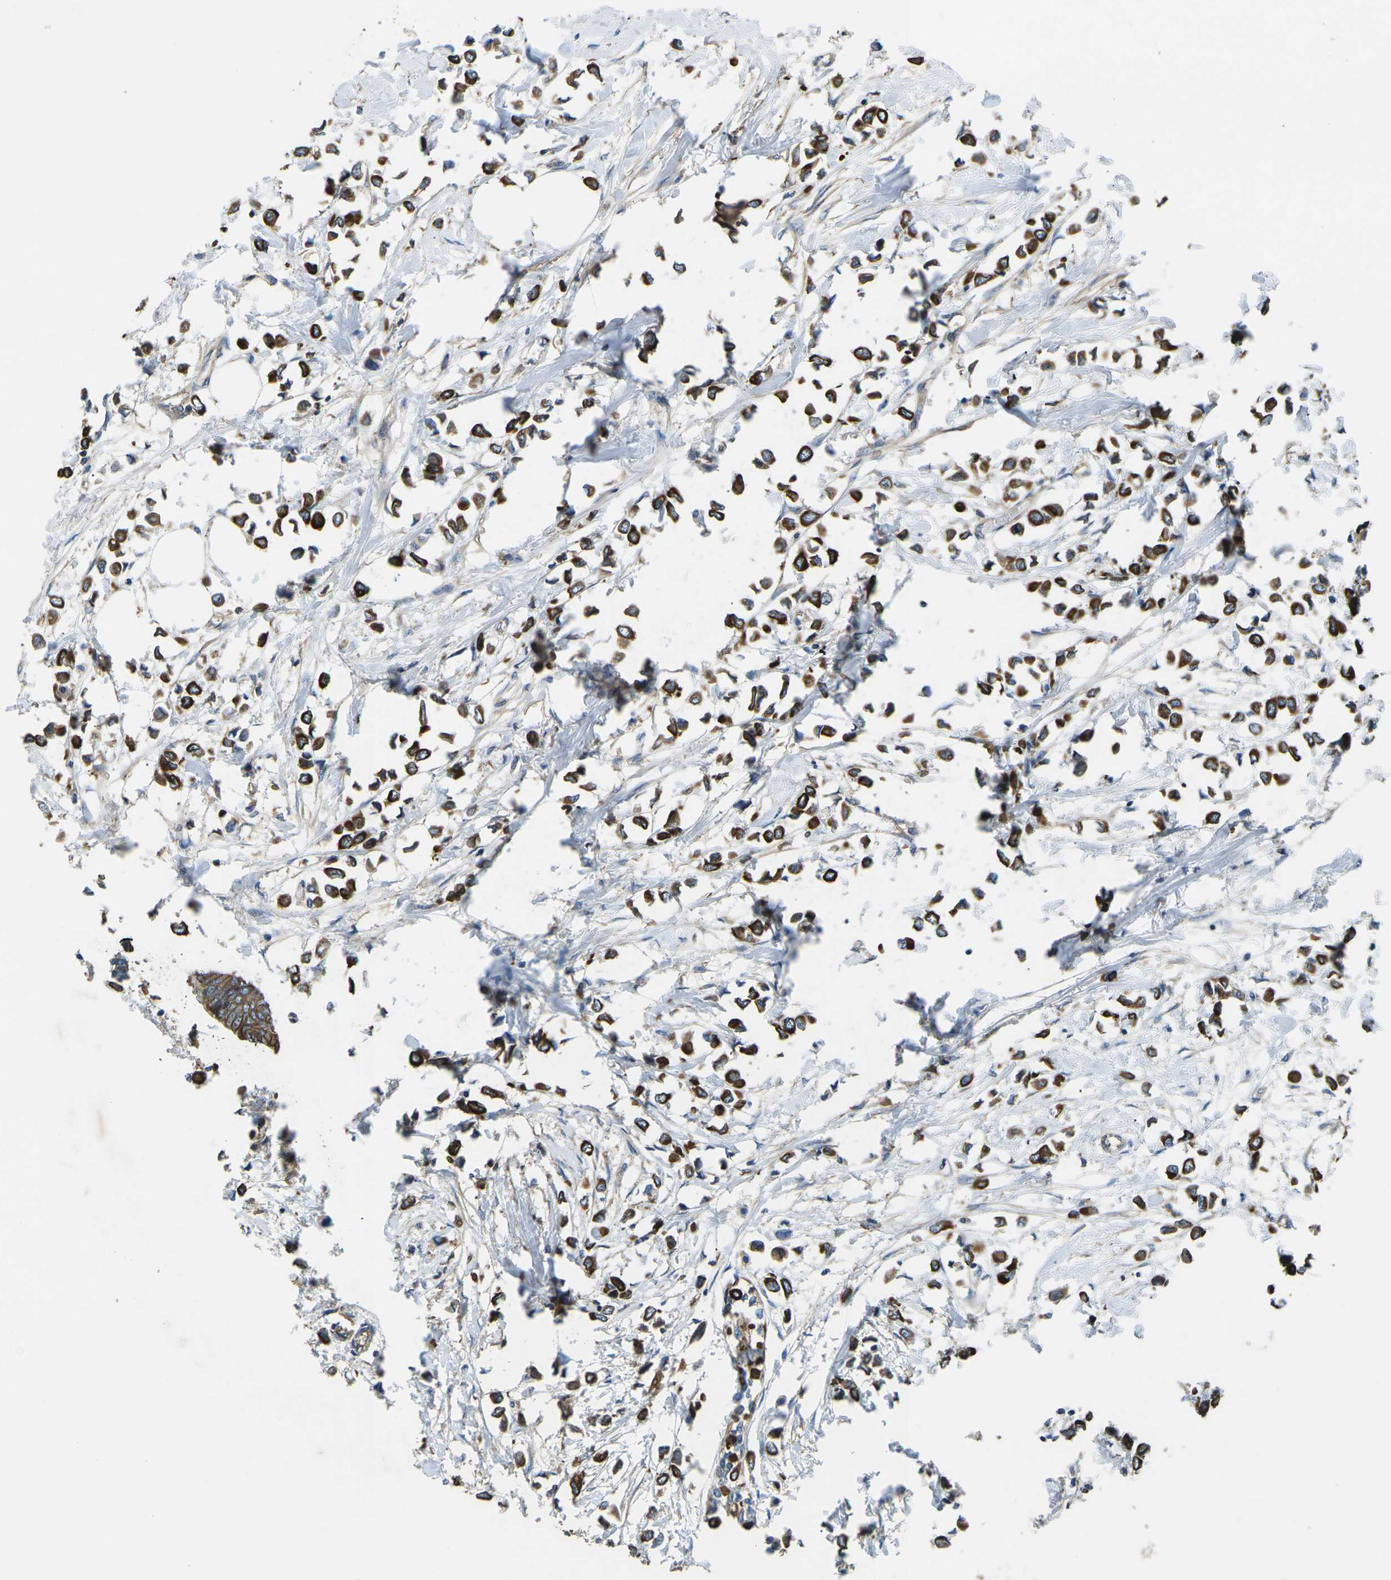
{"staining": {"intensity": "strong", "quantity": ">75%", "location": "cytoplasmic/membranous"}, "tissue": "breast cancer", "cell_type": "Tumor cells", "image_type": "cancer", "snomed": [{"axis": "morphology", "description": "Lobular carcinoma"}, {"axis": "topography", "description": "Breast"}], "caption": "Immunohistochemistry staining of breast lobular carcinoma, which displays high levels of strong cytoplasmic/membranous staining in approximately >75% of tumor cells indicating strong cytoplasmic/membranous protein positivity. The staining was performed using DAB (3,3'-diaminobenzidine) (brown) for protein detection and nuclei were counterstained in hematoxylin (blue).", "gene": "KCNJ15", "patient": {"sex": "female", "age": 51}}